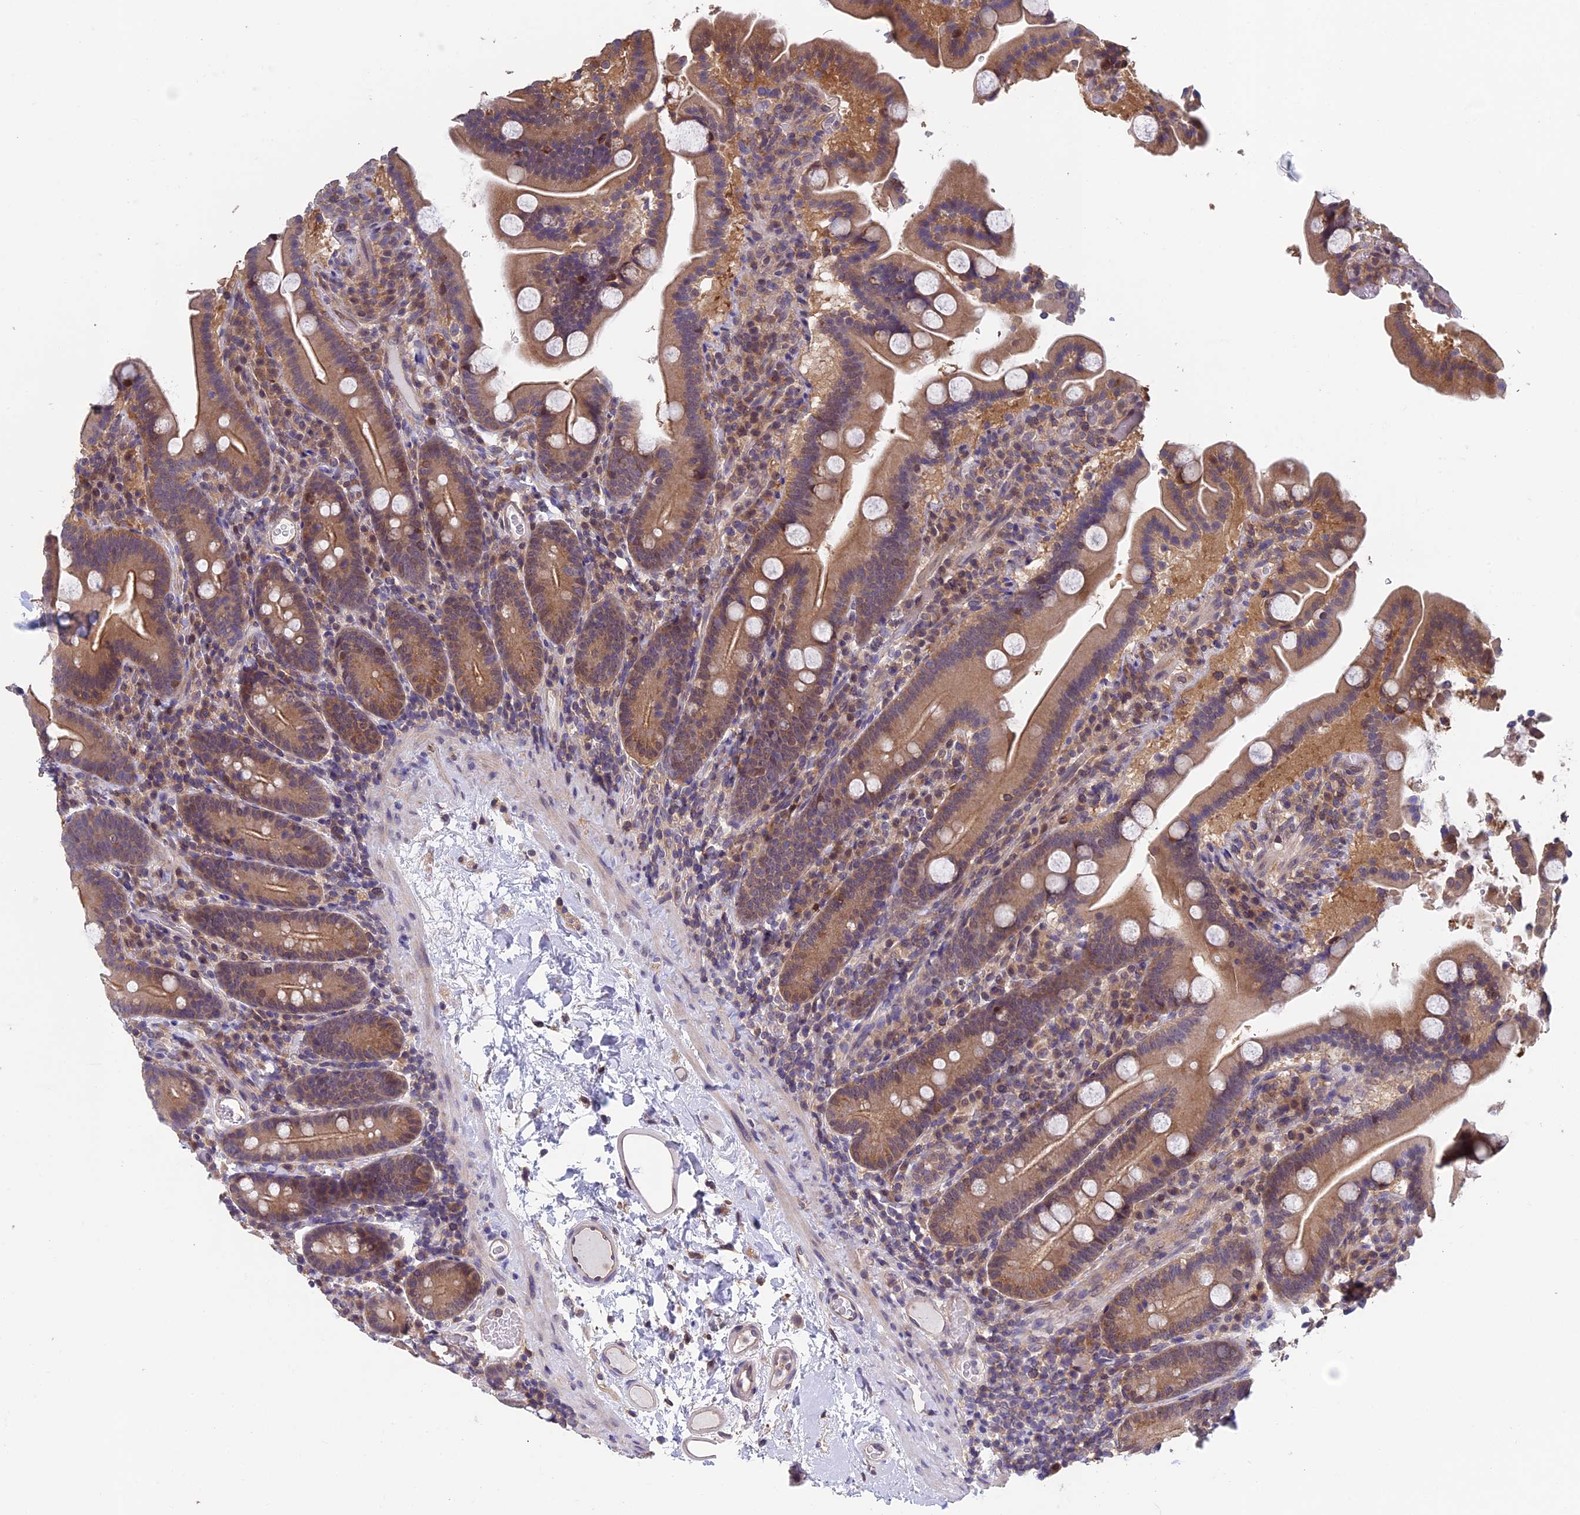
{"staining": {"intensity": "moderate", "quantity": ">75%", "location": "cytoplasmic/membranous"}, "tissue": "duodenum", "cell_type": "Glandular cells", "image_type": "normal", "snomed": [{"axis": "morphology", "description": "Normal tissue, NOS"}, {"axis": "topography", "description": "Duodenum"}], "caption": "Immunohistochemical staining of benign human duodenum exhibits moderate cytoplasmic/membranous protein staining in approximately >75% of glandular cells.", "gene": "LCMT1", "patient": {"sex": "male", "age": 55}}